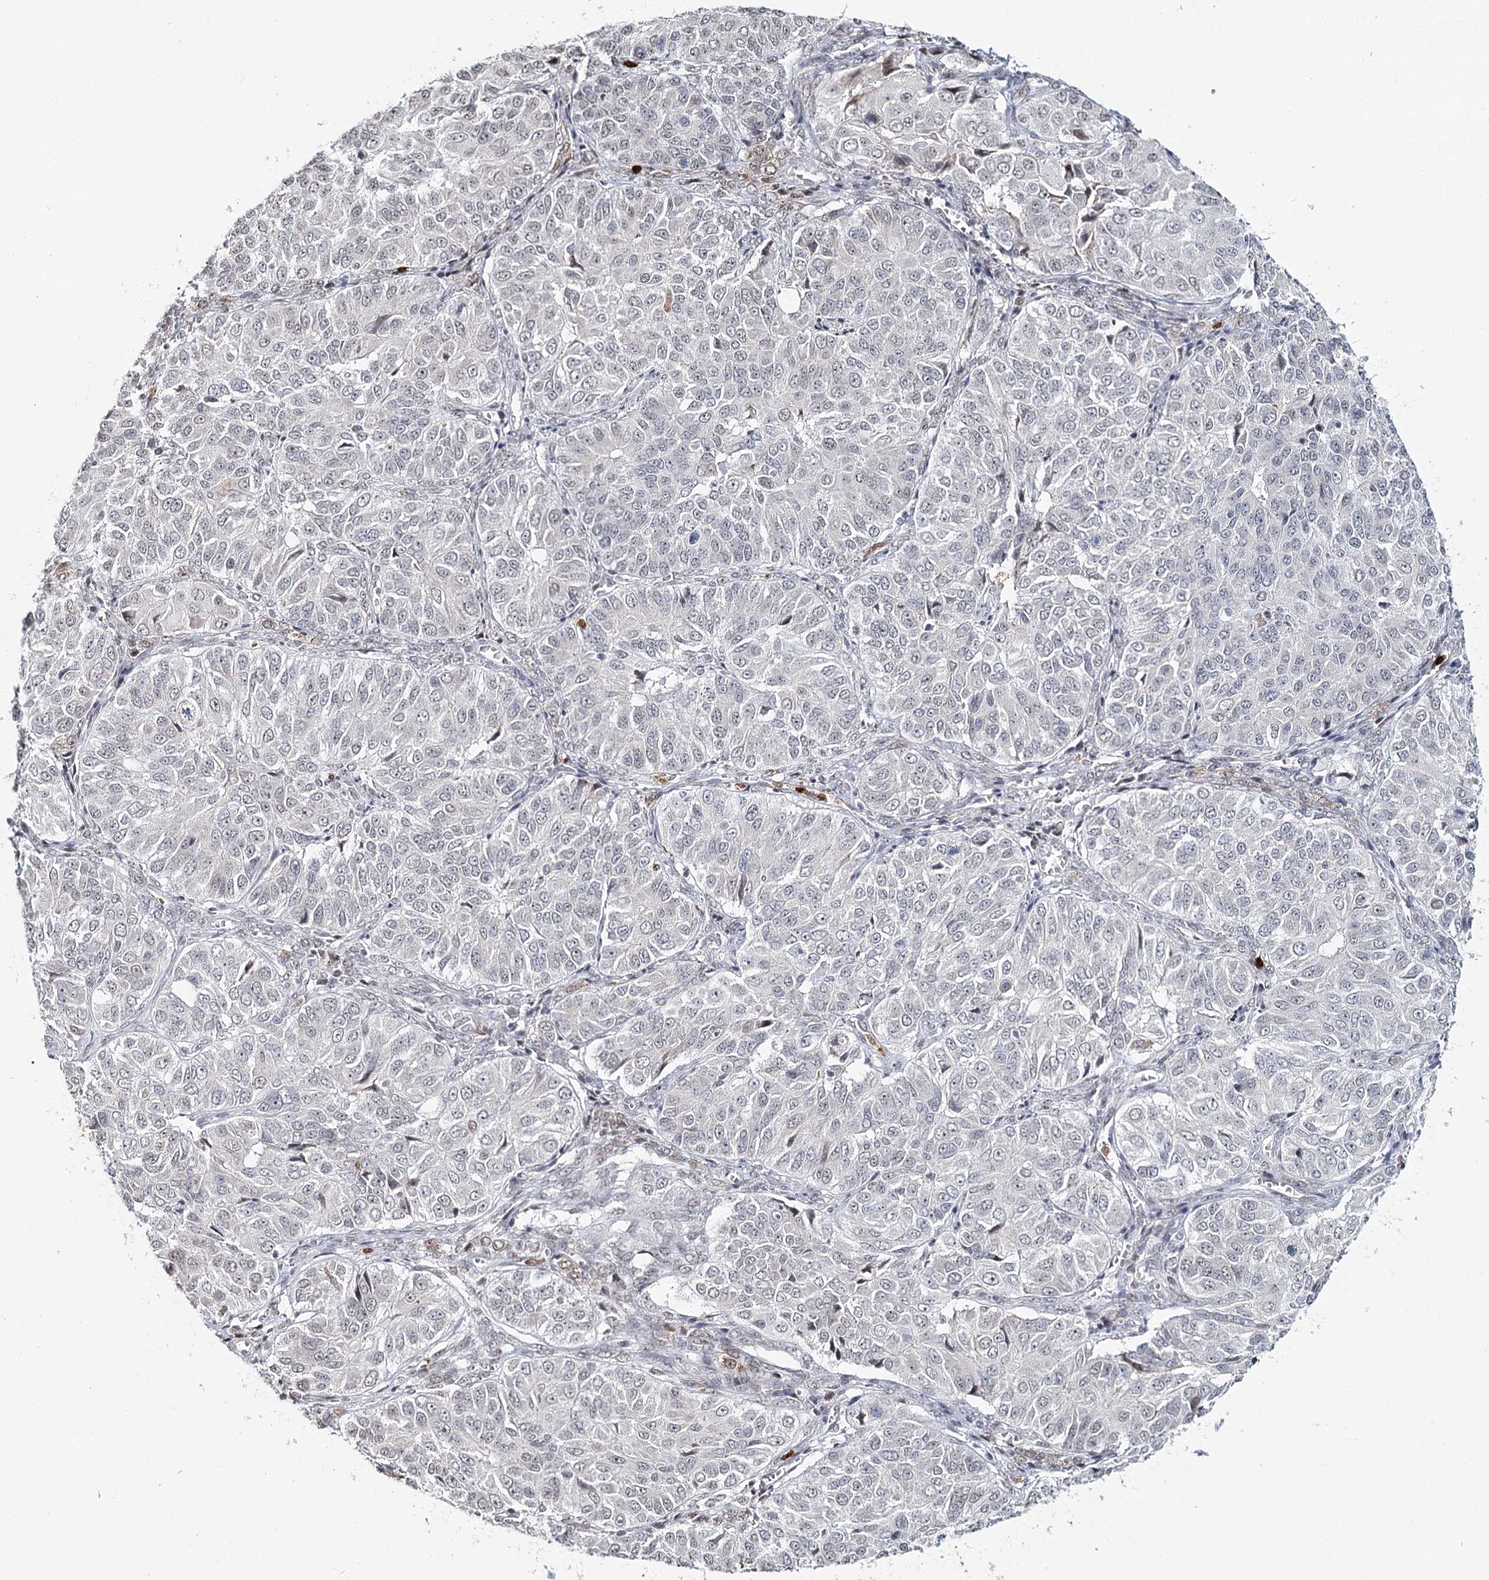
{"staining": {"intensity": "negative", "quantity": "none", "location": "none"}, "tissue": "ovarian cancer", "cell_type": "Tumor cells", "image_type": "cancer", "snomed": [{"axis": "morphology", "description": "Carcinoma, endometroid"}, {"axis": "topography", "description": "Ovary"}], "caption": "This is an IHC image of ovarian endometroid carcinoma. There is no expression in tumor cells.", "gene": "ATAD1", "patient": {"sex": "female", "age": 51}}